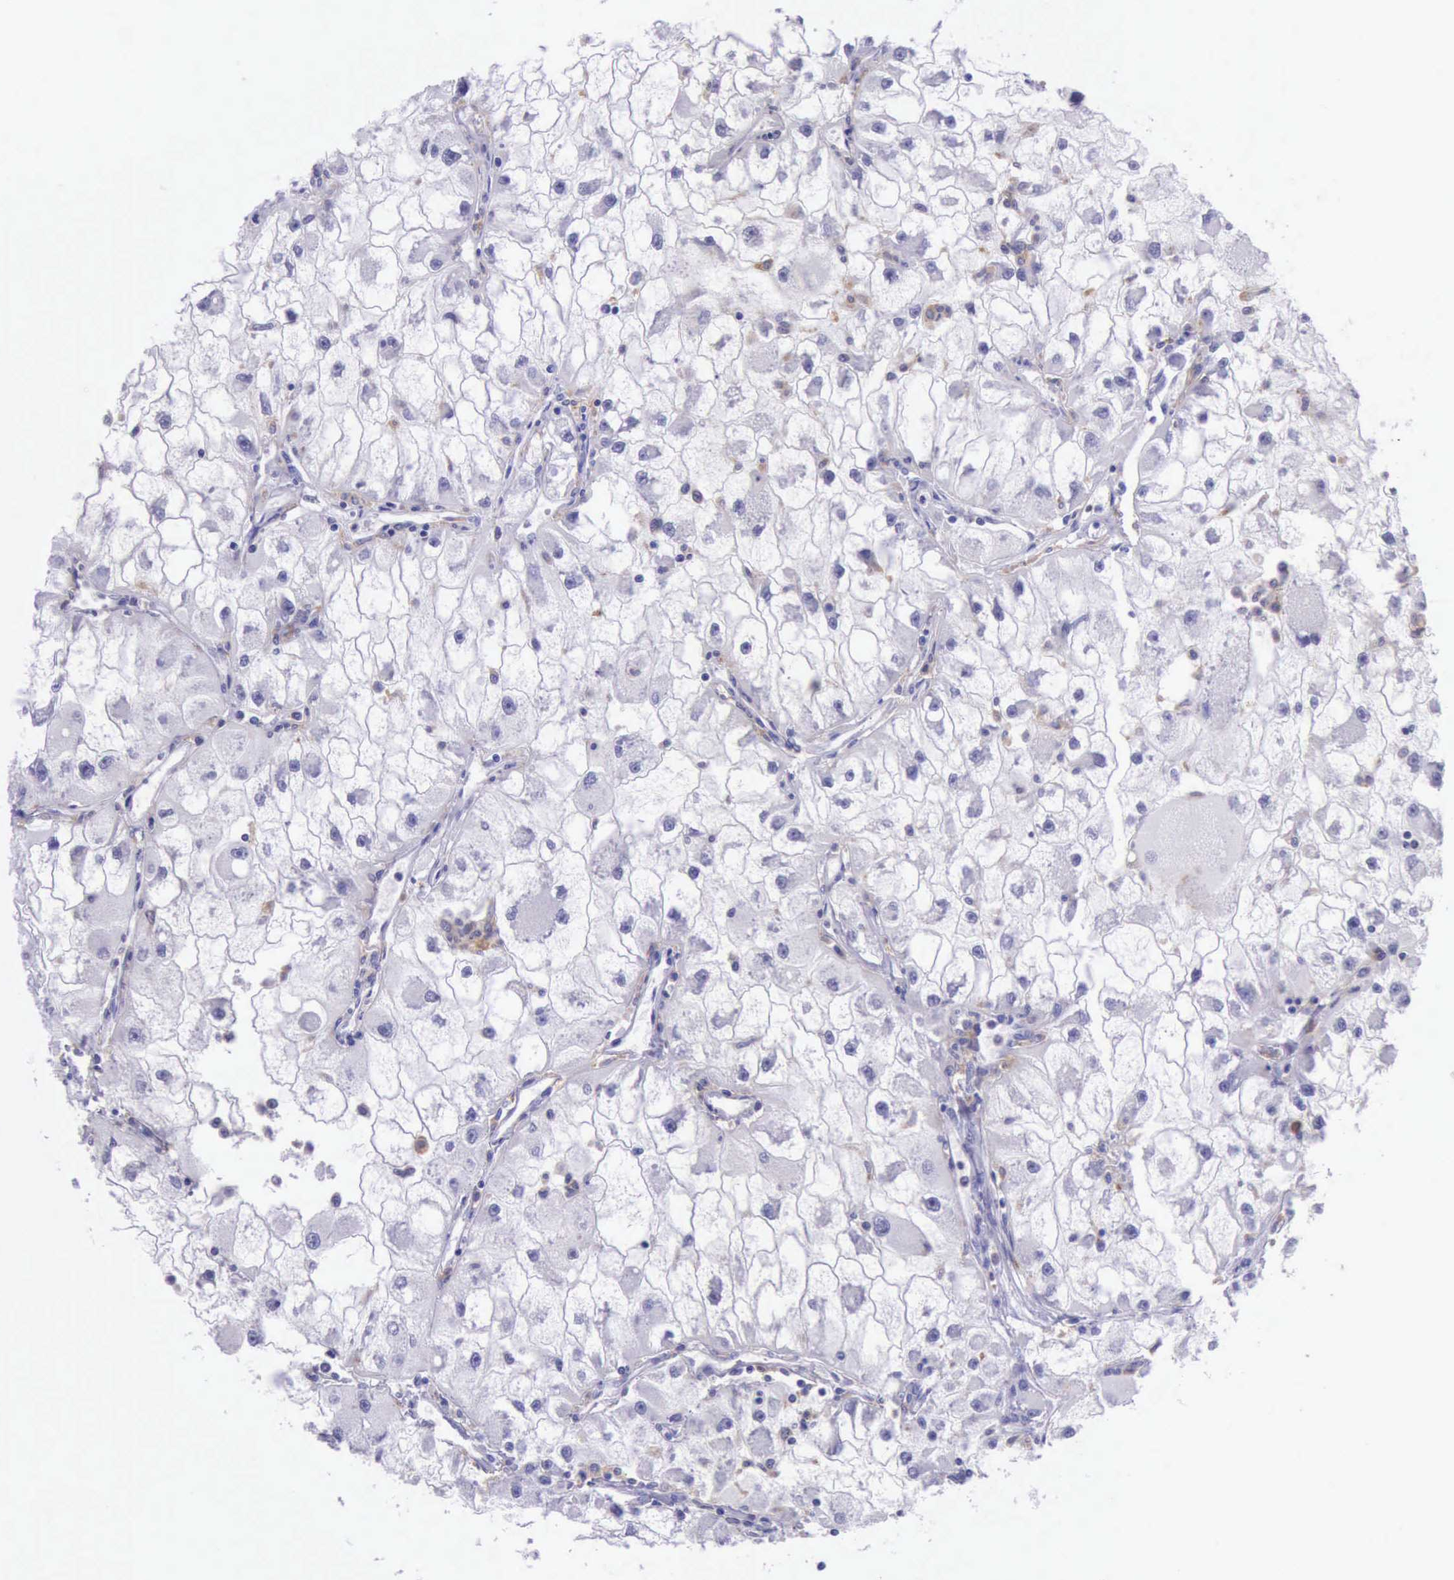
{"staining": {"intensity": "negative", "quantity": "none", "location": "none"}, "tissue": "renal cancer", "cell_type": "Tumor cells", "image_type": "cancer", "snomed": [{"axis": "morphology", "description": "Adenocarcinoma, NOS"}, {"axis": "topography", "description": "Kidney"}], "caption": "IHC photomicrograph of neoplastic tissue: human renal cancer stained with DAB (3,3'-diaminobenzidine) displays no significant protein expression in tumor cells.", "gene": "BTK", "patient": {"sex": "female", "age": 73}}